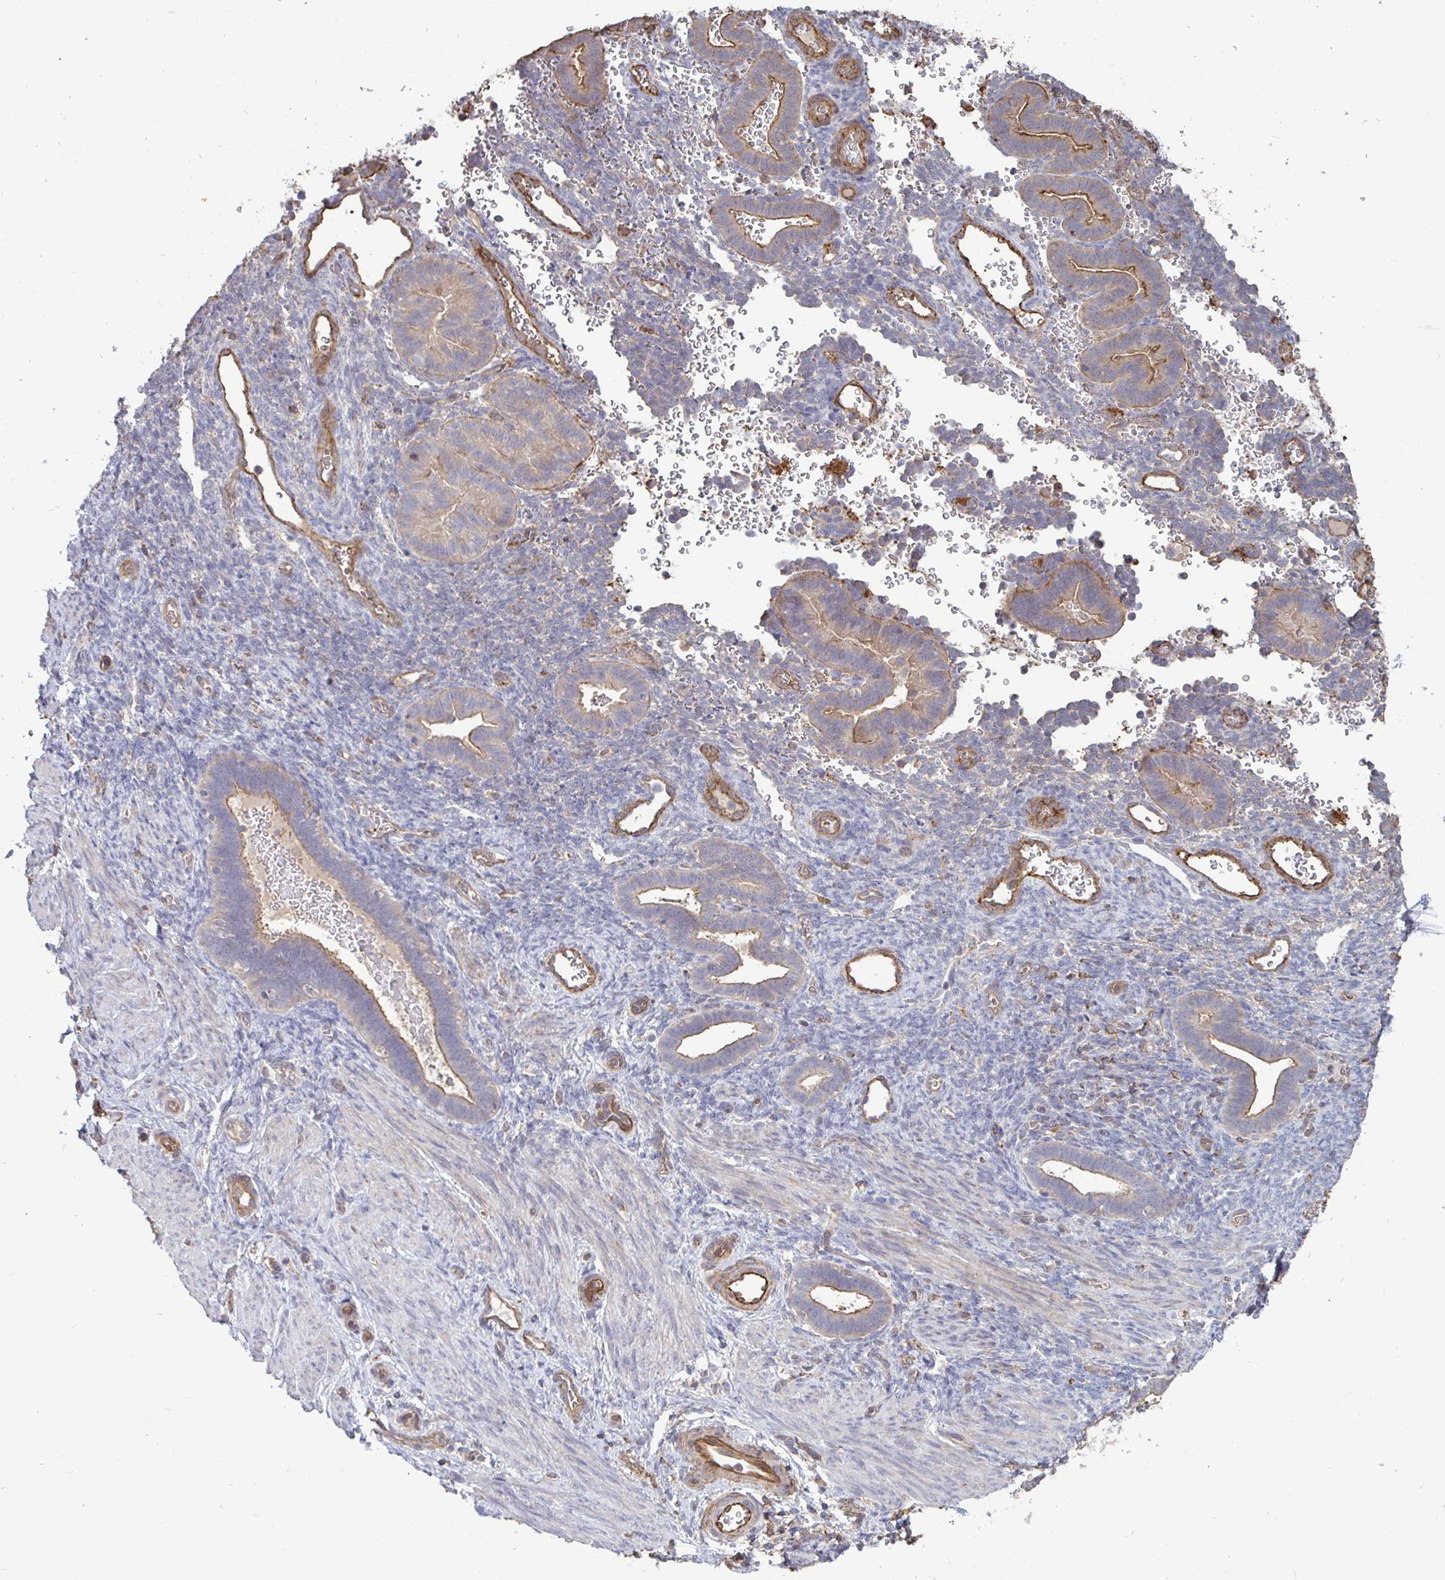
{"staining": {"intensity": "negative", "quantity": "none", "location": "none"}, "tissue": "endometrium", "cell_type": "Cells in endometrial stroma", "image_type": "normal", "snomed": [{"axis": "morphology", "description": "Normal tissue, NOS"}, {"axis": "topography", "description": "Endometrium"}], "caption": "A micrograph of human endometrium is negative for staining in cells in endometrial stroma.", "gene": "ISCU", "patient": {"sex": "female", "age": 34}}